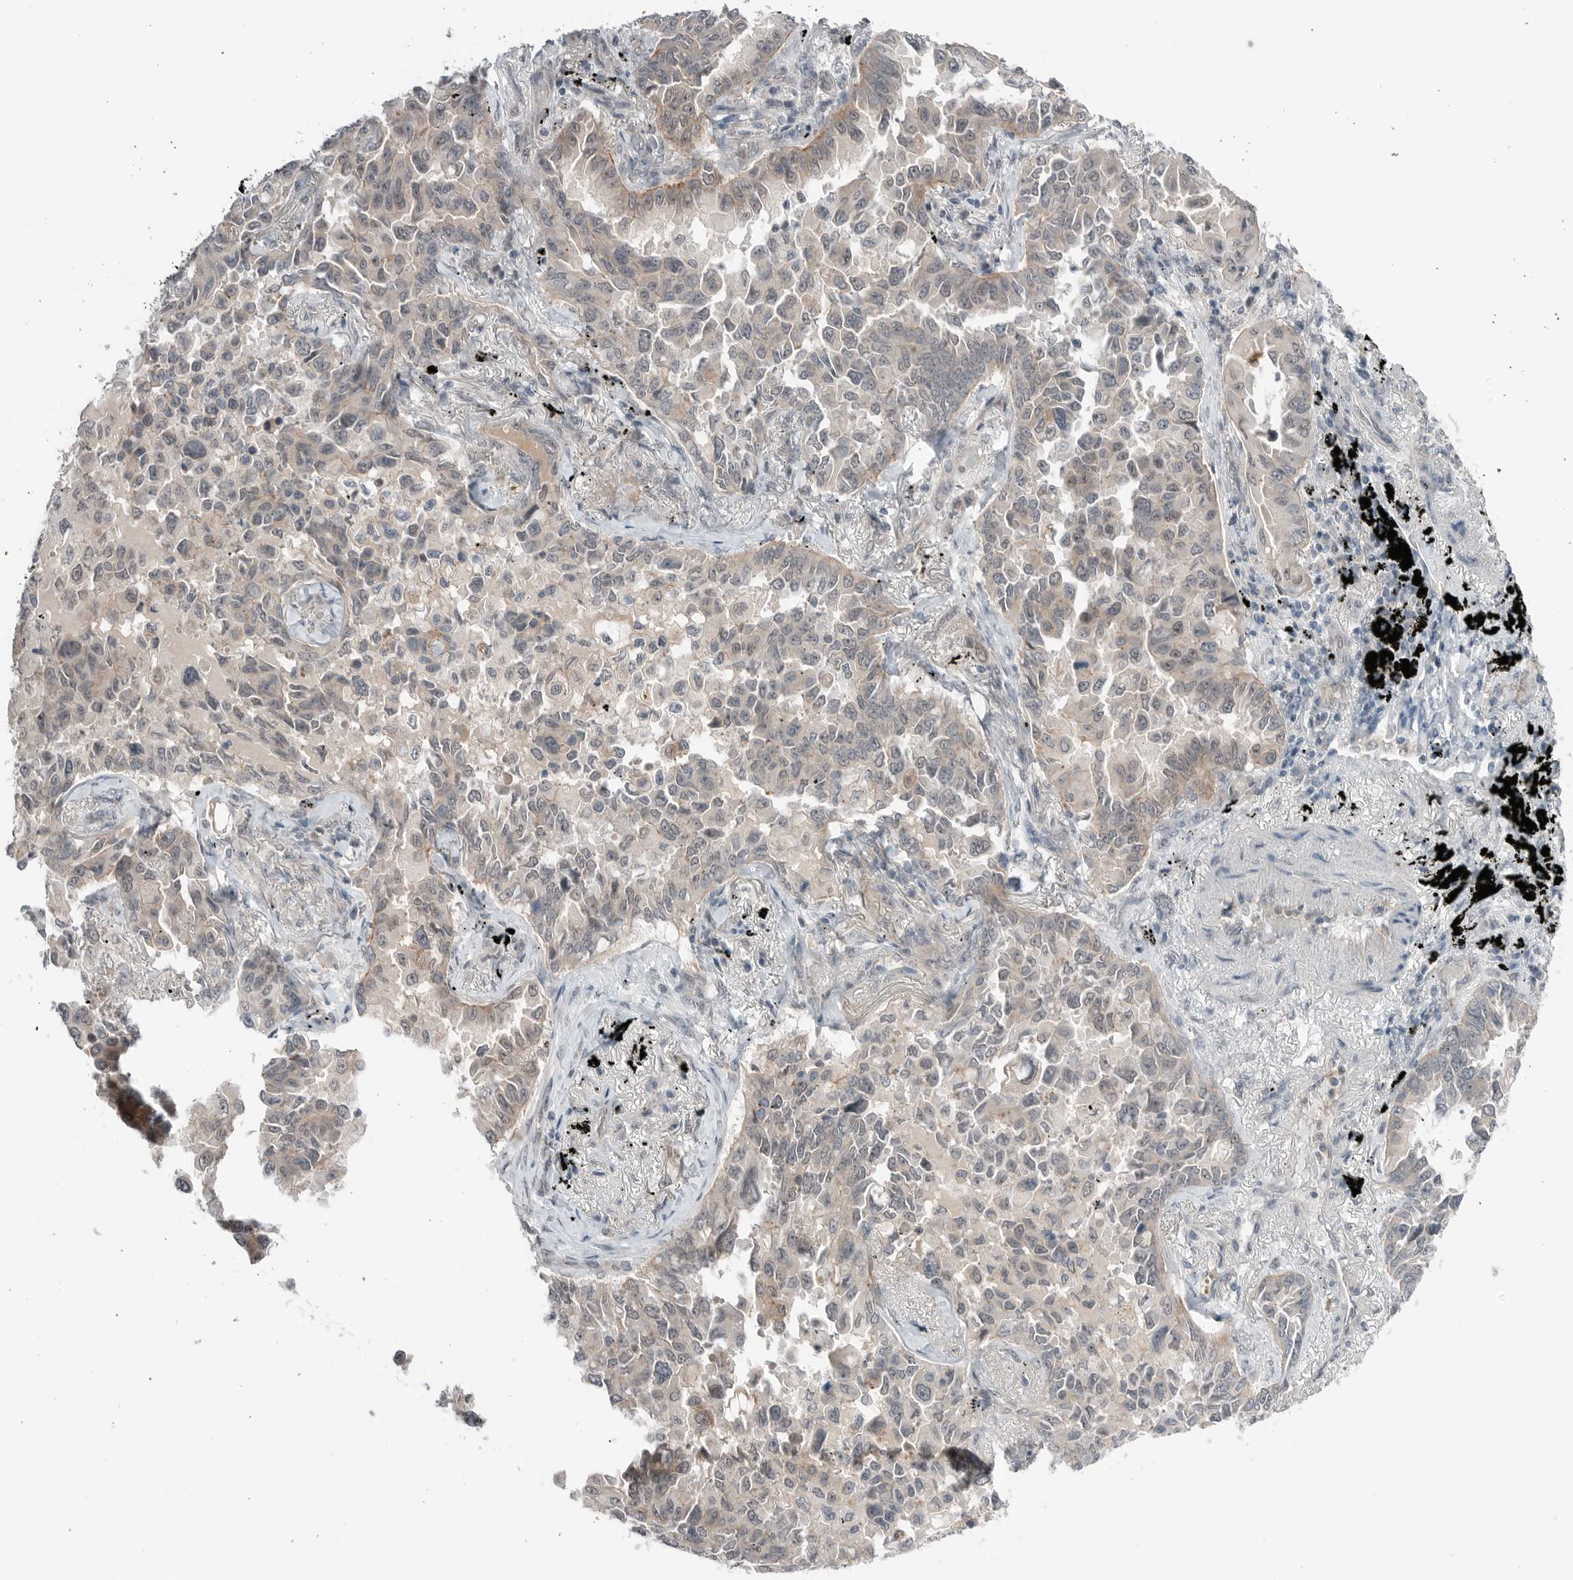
{"staining": {"intensity": "weak", "quantity": "<25%", "location": "cytoplasmic/membranous"}, "tissue": "lung cancer", "cell_type": "Tumor cells", "image_type": "cancer", "snomed": [{"axis": "morphology", "description": "Adenocarcinoma, NOS"}, {"axis": "topography", "description": "Lung"}], "caption": "Immunohistochemical staining of lung adenocarcinoma displays no significant staining in tumor cells. Brightfield microscopy of immunohistochemistry stained with DAB (3,3'-diaminobenzidine) (brown) and hematoxylin (blue), captured at high magnification.", "gene": "NTAQ1", "patient": {"sex": "female", "age": 67}}